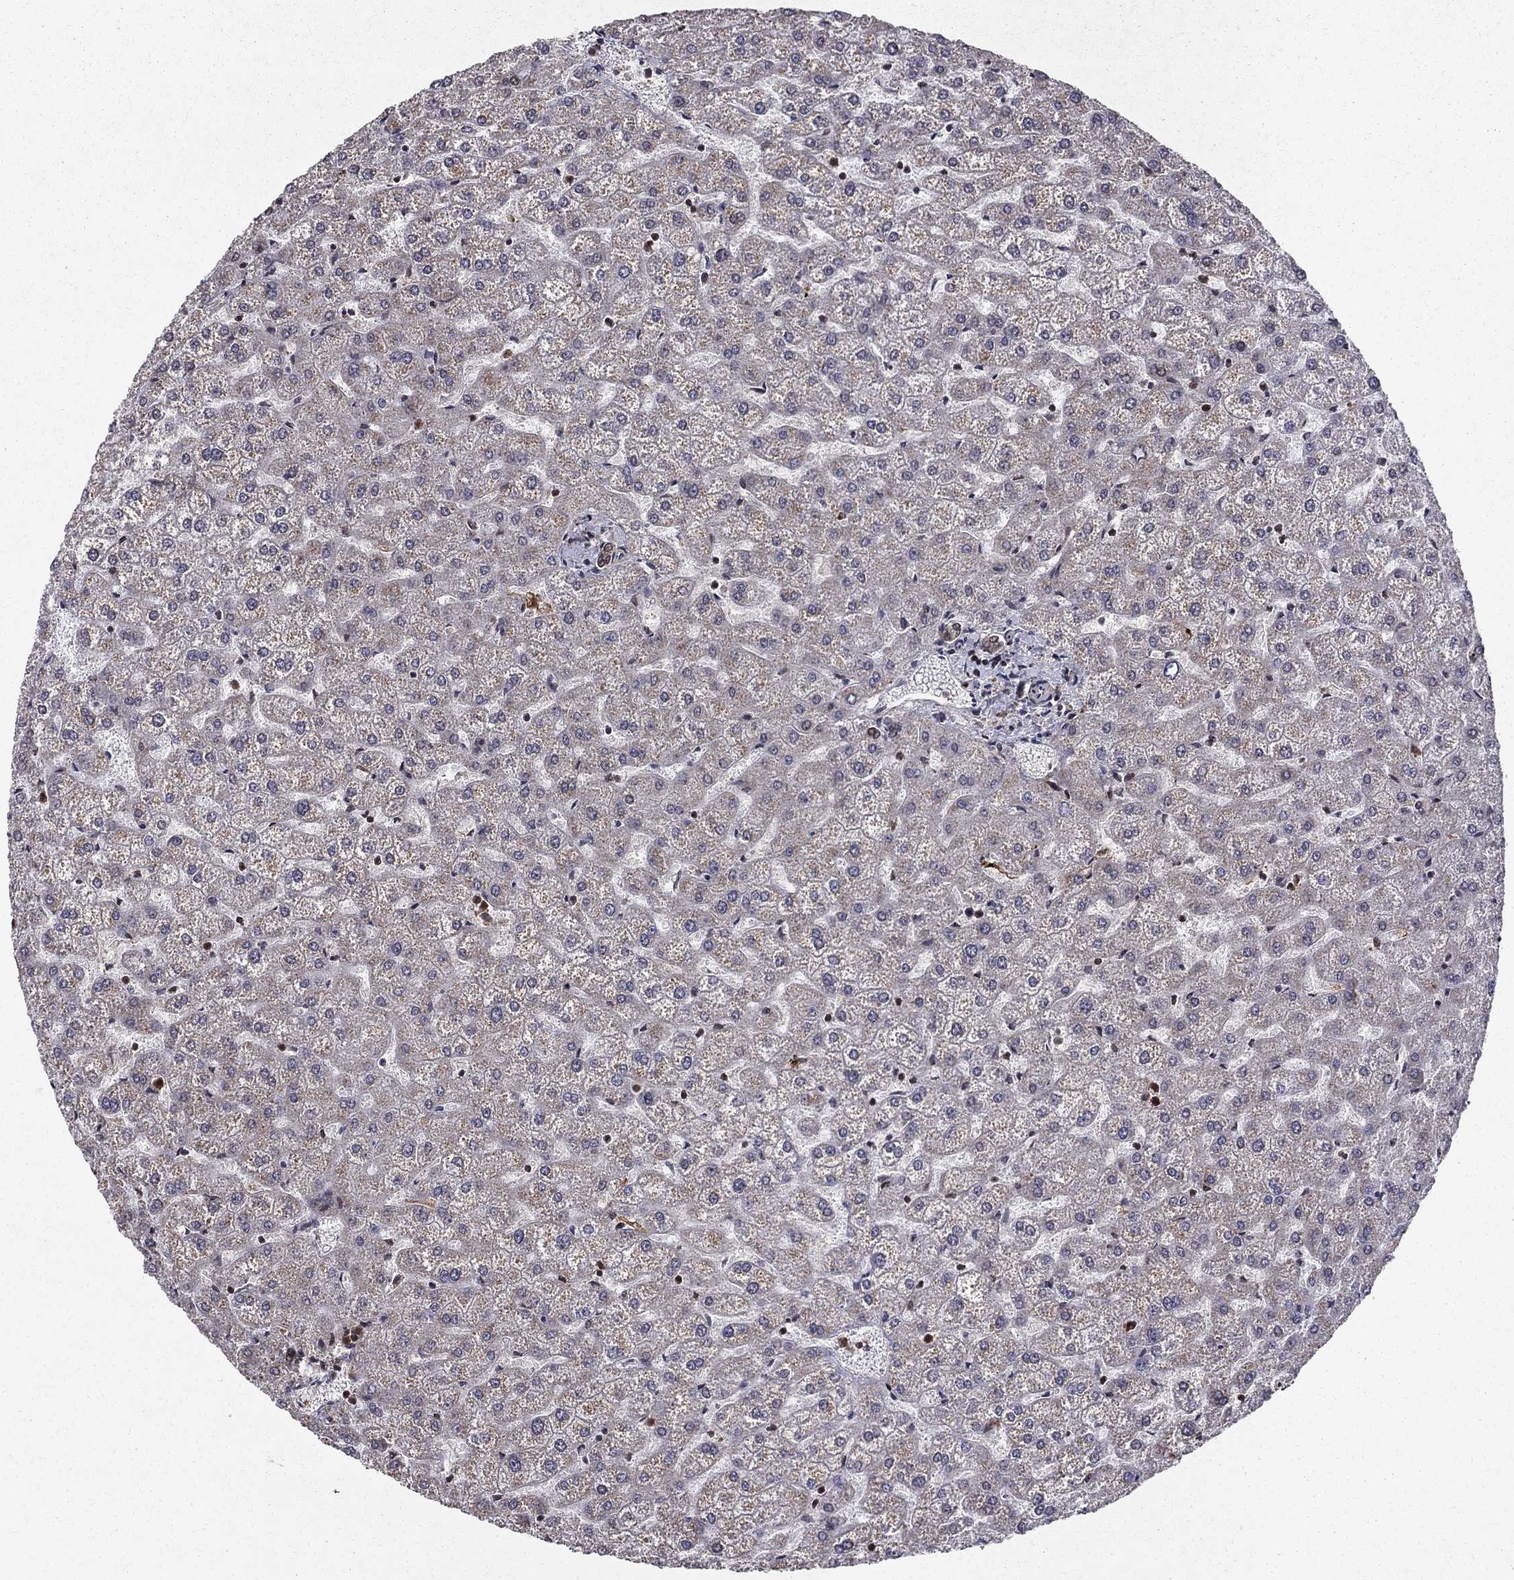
{"staining": {"intensity": "moderate", "quantity": "25%-75%", "location": "cytoplasmic/membranous"}, "tissue": "liver", "cell_type": "Cholangiocytes", "image_type": "normal", "snomed": [{"axis": "morphology", "description": "Normal tissue, NOS"}, {"axis": "topography", "description": "Liver"}], "caption": "Liver stained for a protein shows moderate cytoplasmic/membranous positivity in cholangiocytes. The staining was performed using DAB to visualize the protein expression in brown, while the nuclei were stained in blue with hematoxylin (Magnification: 20x).", "gene": "SSX2IP", "patient": {"sex": "female", "age": 32}}